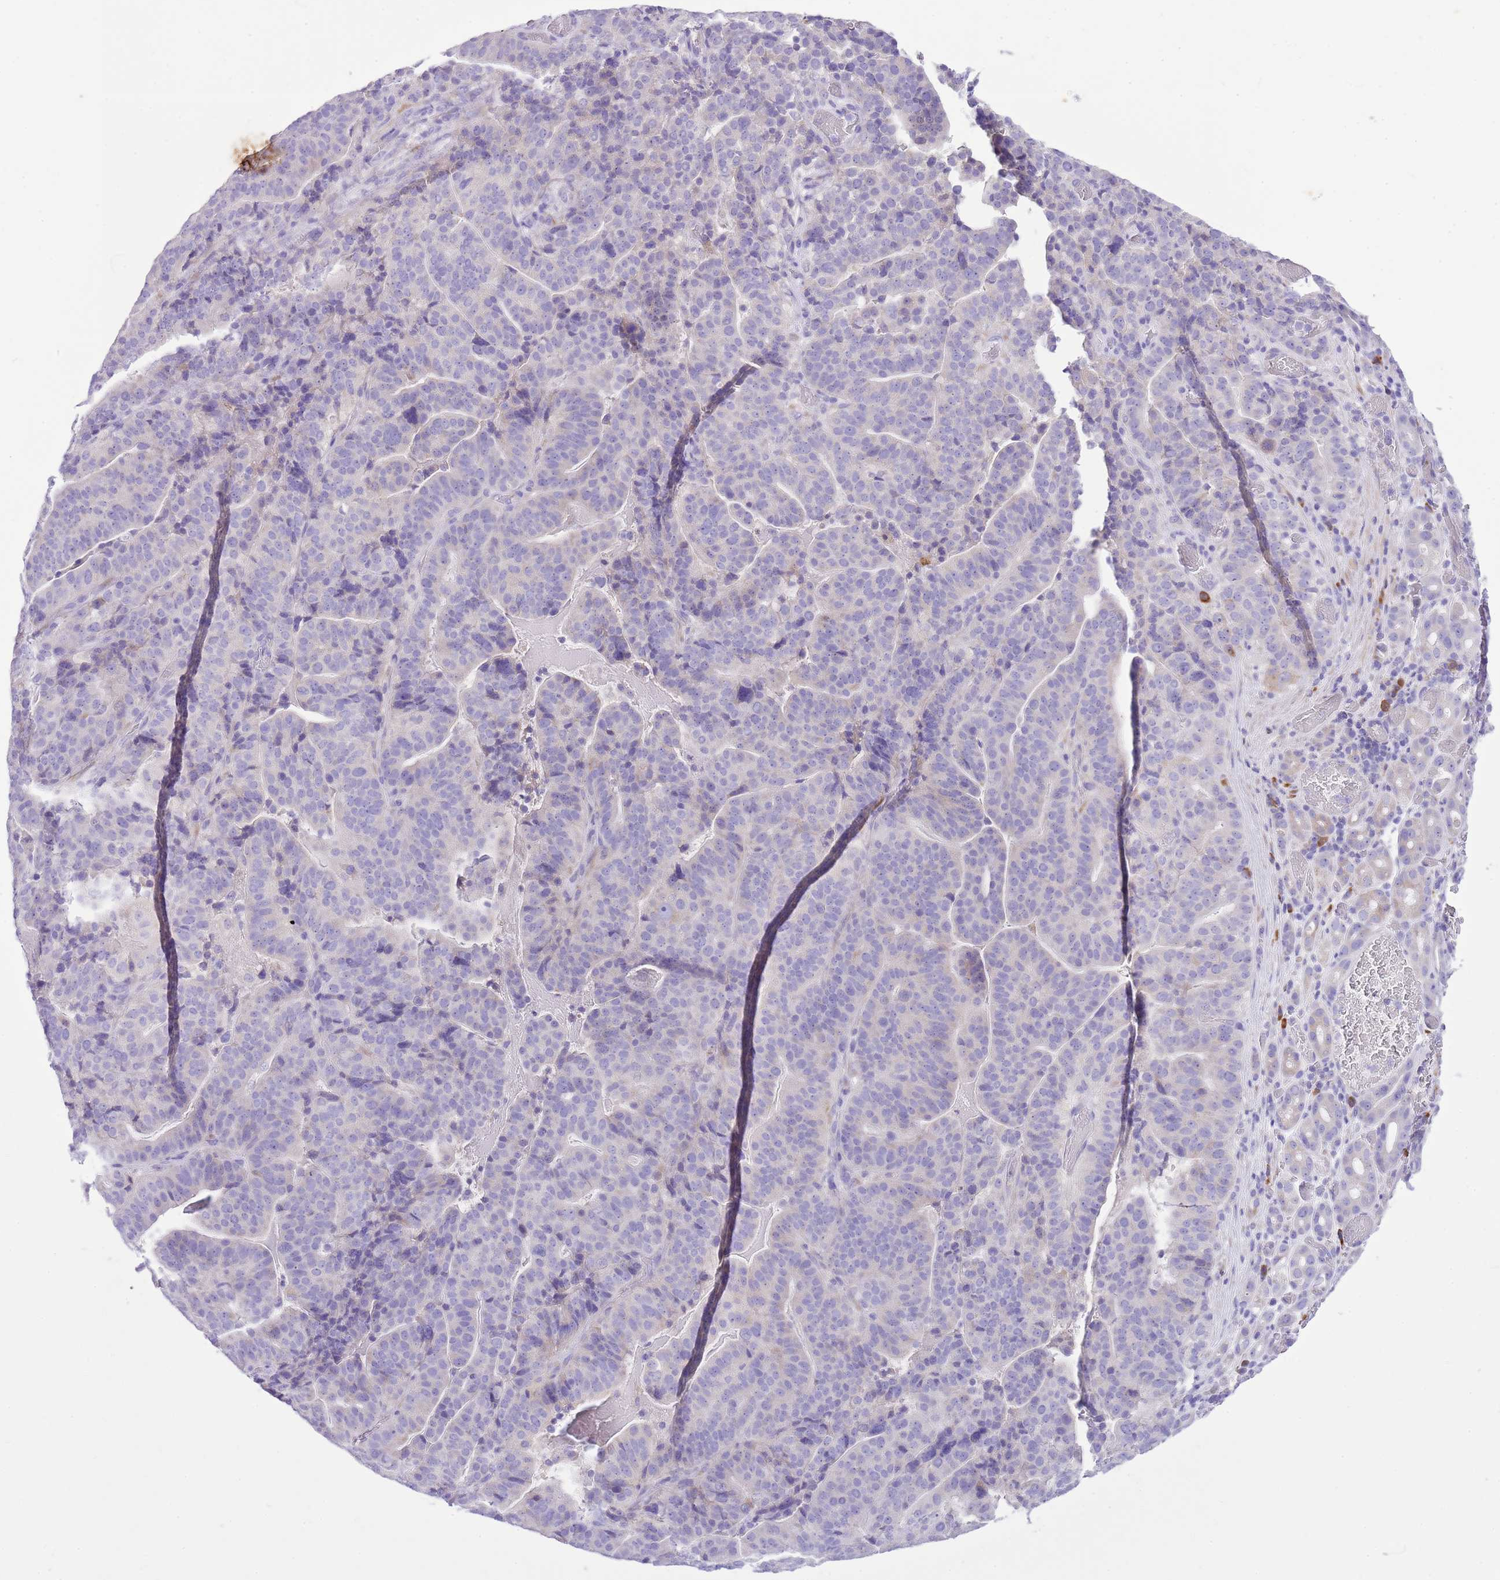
{"staining": {"intensity": "negative", "quantity": "none", "location": "none"}, "tissue": "stomach cancer", "cell_type": "Tumor cells", "image_type": "cancer", "snomed": [{"axis": "morphology", "description": "Adenocarcinoma, NOS"}, {"axis": "topography", "description": "Stomach"}], "caption": "High power microscopy photomicrograph of an immunohistochemistry histopathology image of stomach cancer (adenocarcinoma), revealing no significant expression in tumor cells. The staining is performed using DAB (3,3'-diaminobenzidine) brown chromogen with nuclei counter-stained in using hematoxylin.", "gene": "AAR2", "patient": {"sex": "male", "age": 48}}